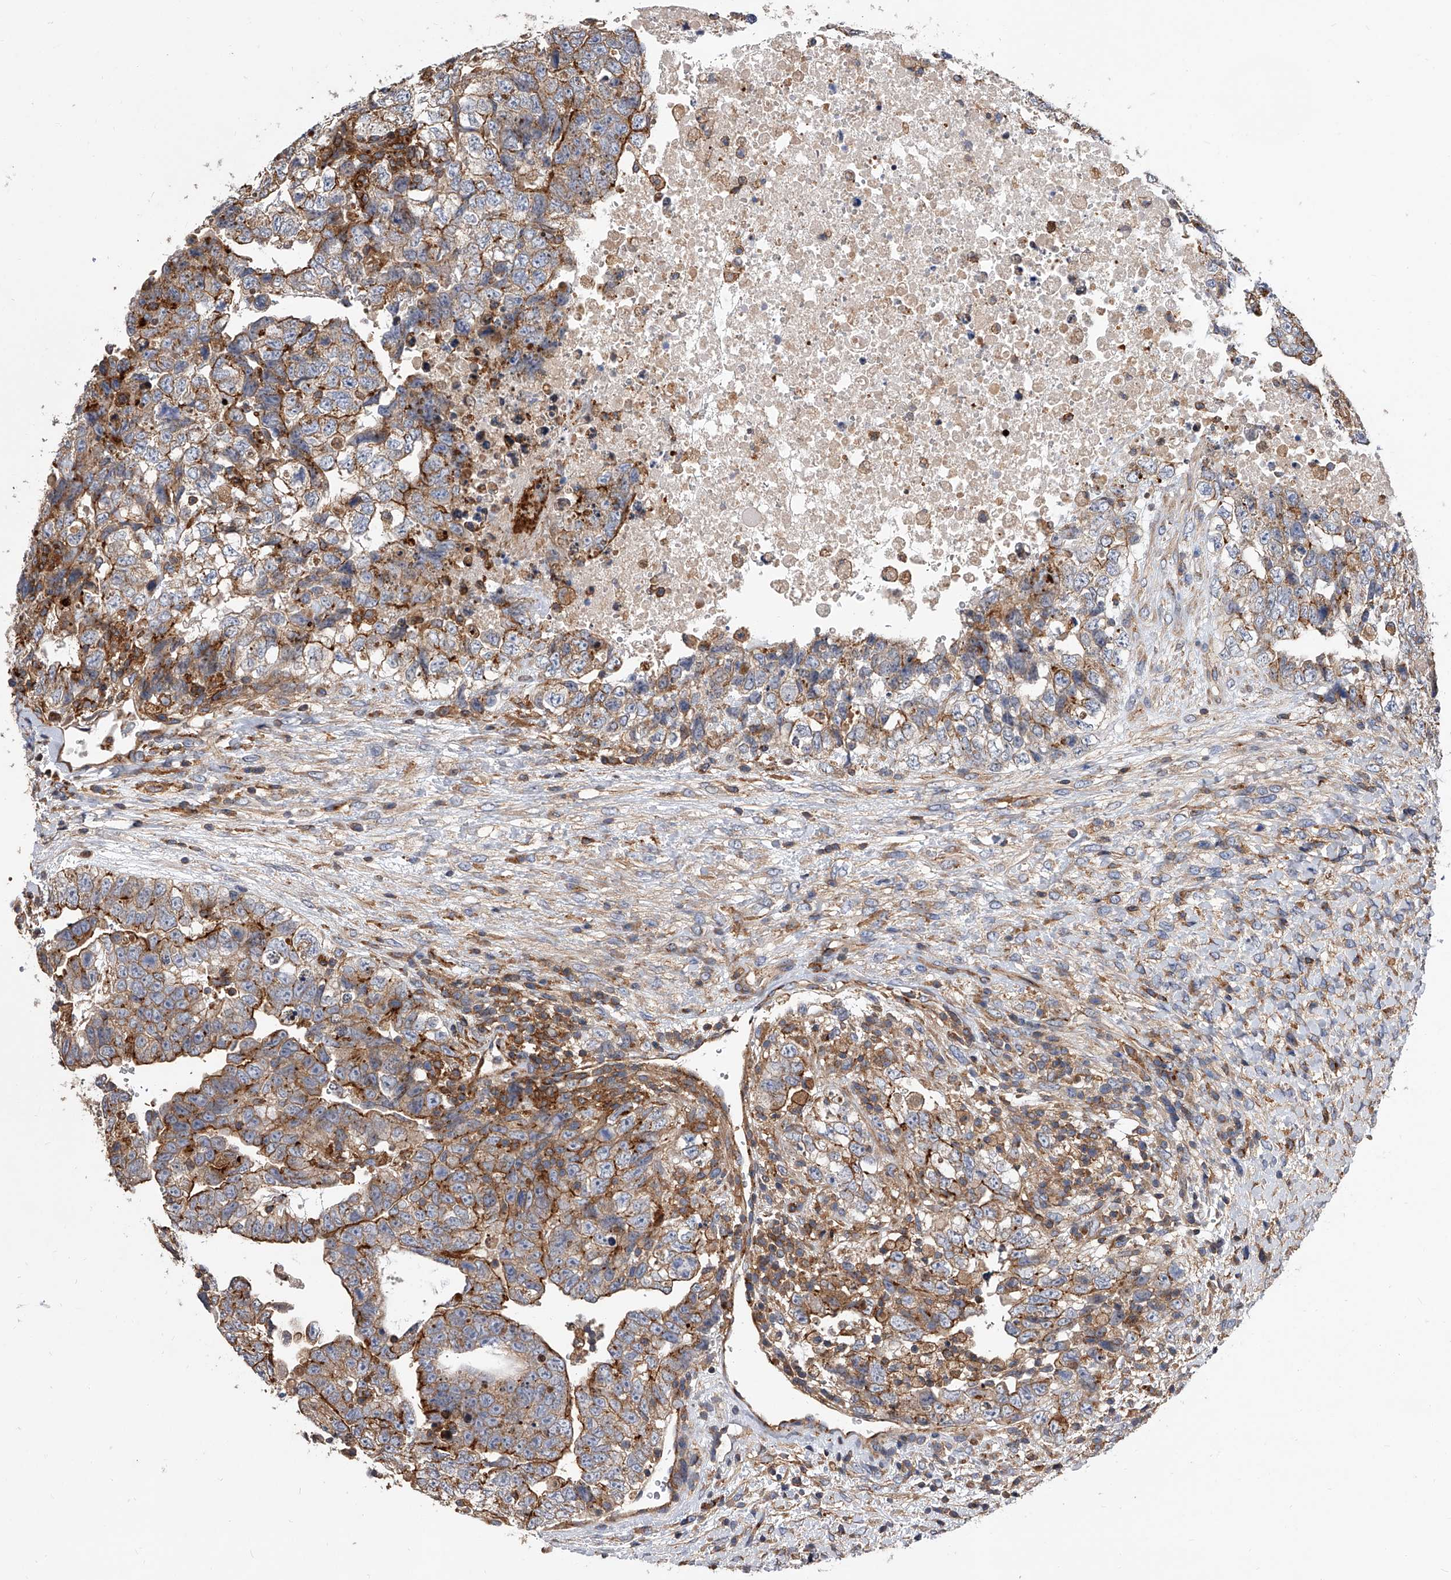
{"staining": {"intensity": "moderate", "quantity": ">75%", "location": "cytoplasmic/membranous"}, "tissue": "testis cancer", "cell_type": "Tumor cells", "image_type": "cancer", "snomed": [{"axis": "morphology", "description": "Carcinoma, Embryonal, NOS"}, {"axis": "topography", "description": "Testis"}], "caption": "Immunohistochemistry image of testis cancer (embryonal carcinoma) stained for a protein (brown), which shows medium levels of moderate cytoplasmic/membranous staining in about >75% of tumor cells.", "gene": "PISD", "patient": {"sex": "male", "age": 37}}